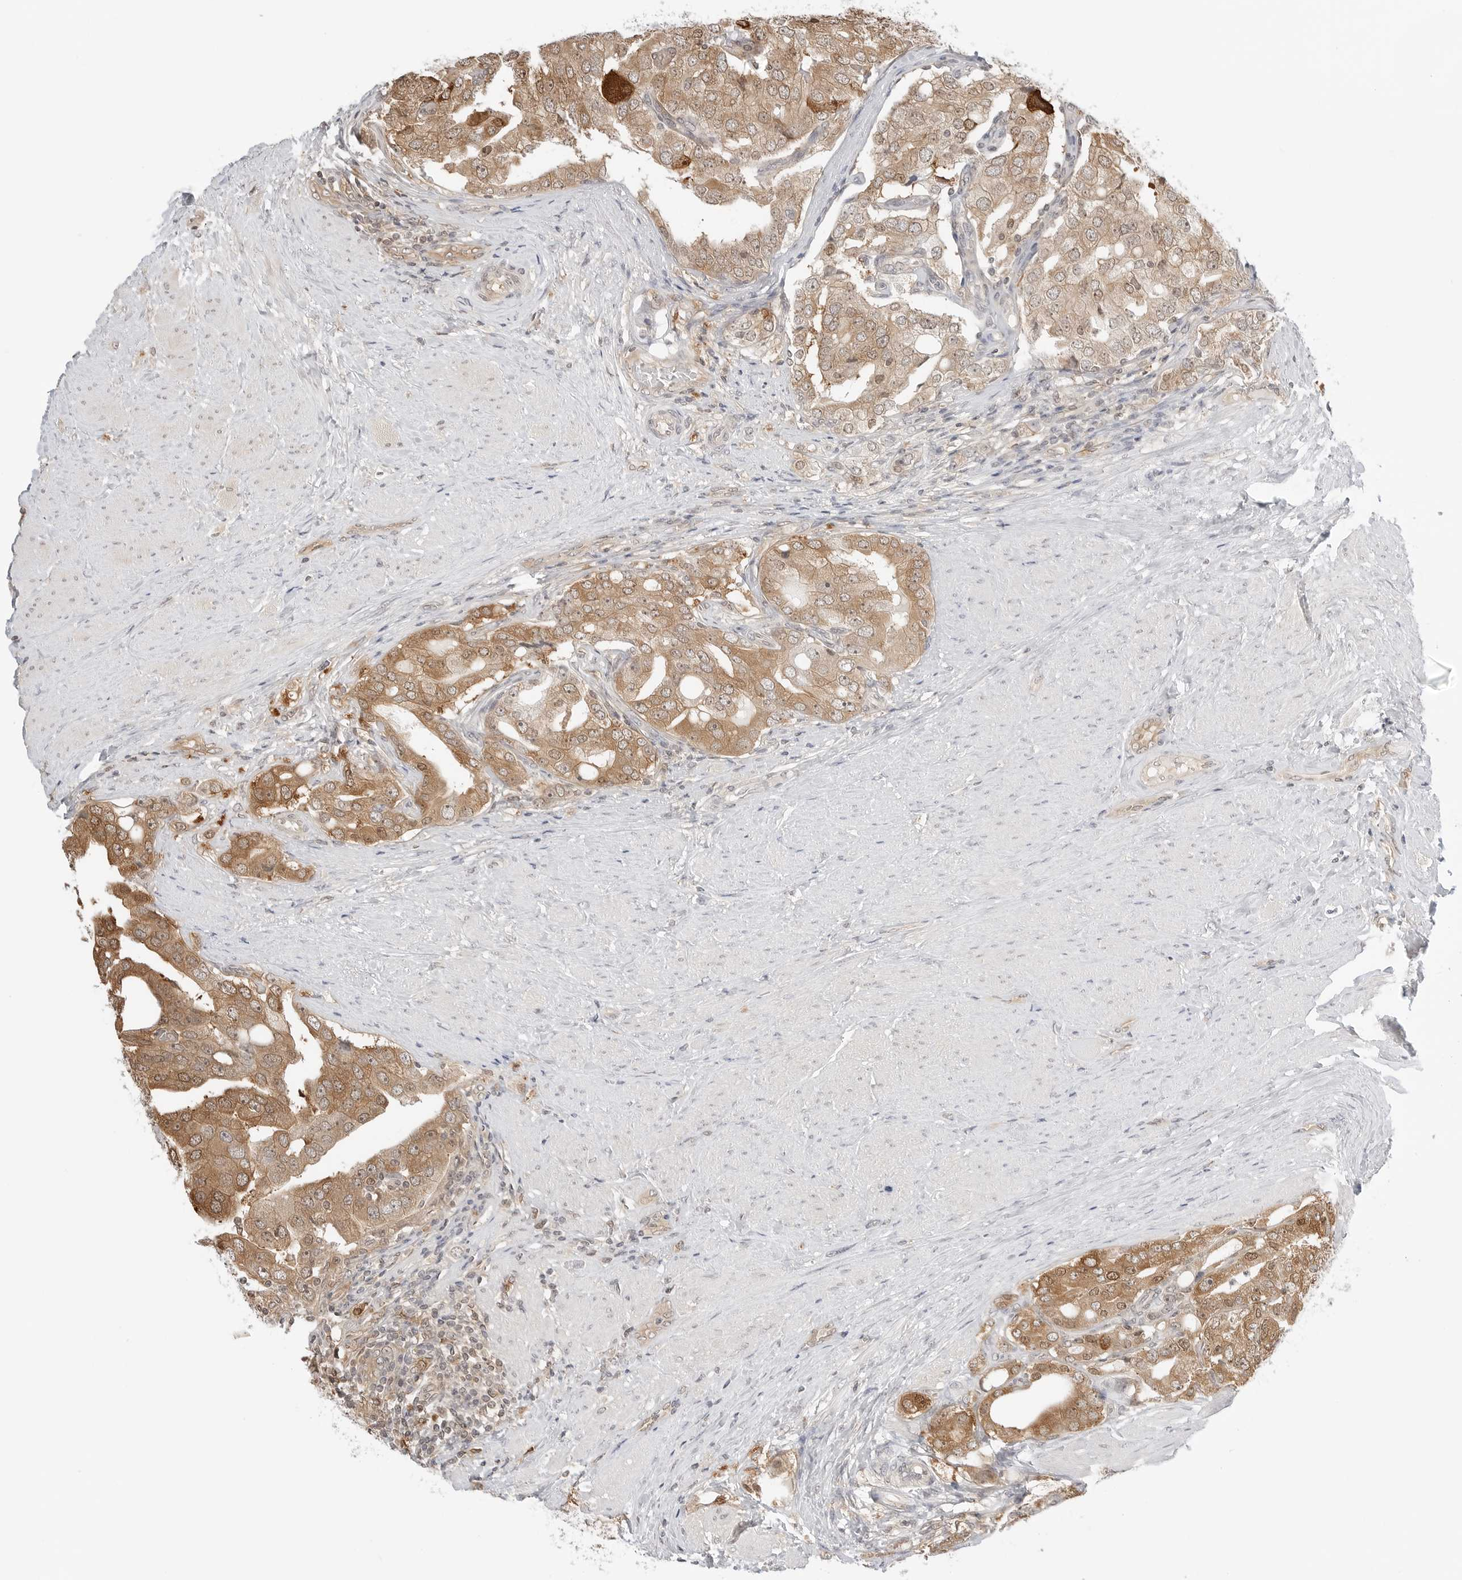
{"staining": {"intensity": "moderate", "quantity": "25%-75%", "location": "cytoplasmic/membranous,nuclear"}, "tissue": "prostate cancer", "cell_type": "Tumor cells", "image_type": "cancer", "snomed": [{"axis": "morphology", "description": "Adenocarcinoma, High grade"}, {"axis": "topography", "description": "Prostate"}], "caption": "Prostate adenocarcinoma (high-grade) tissue shows moderate cytoplasmic/membranous and nuclear positivity in approximately 25%-75% of tumor cells", "gene": "NUDC", "patient": {"sex": "male", "age": 50}}